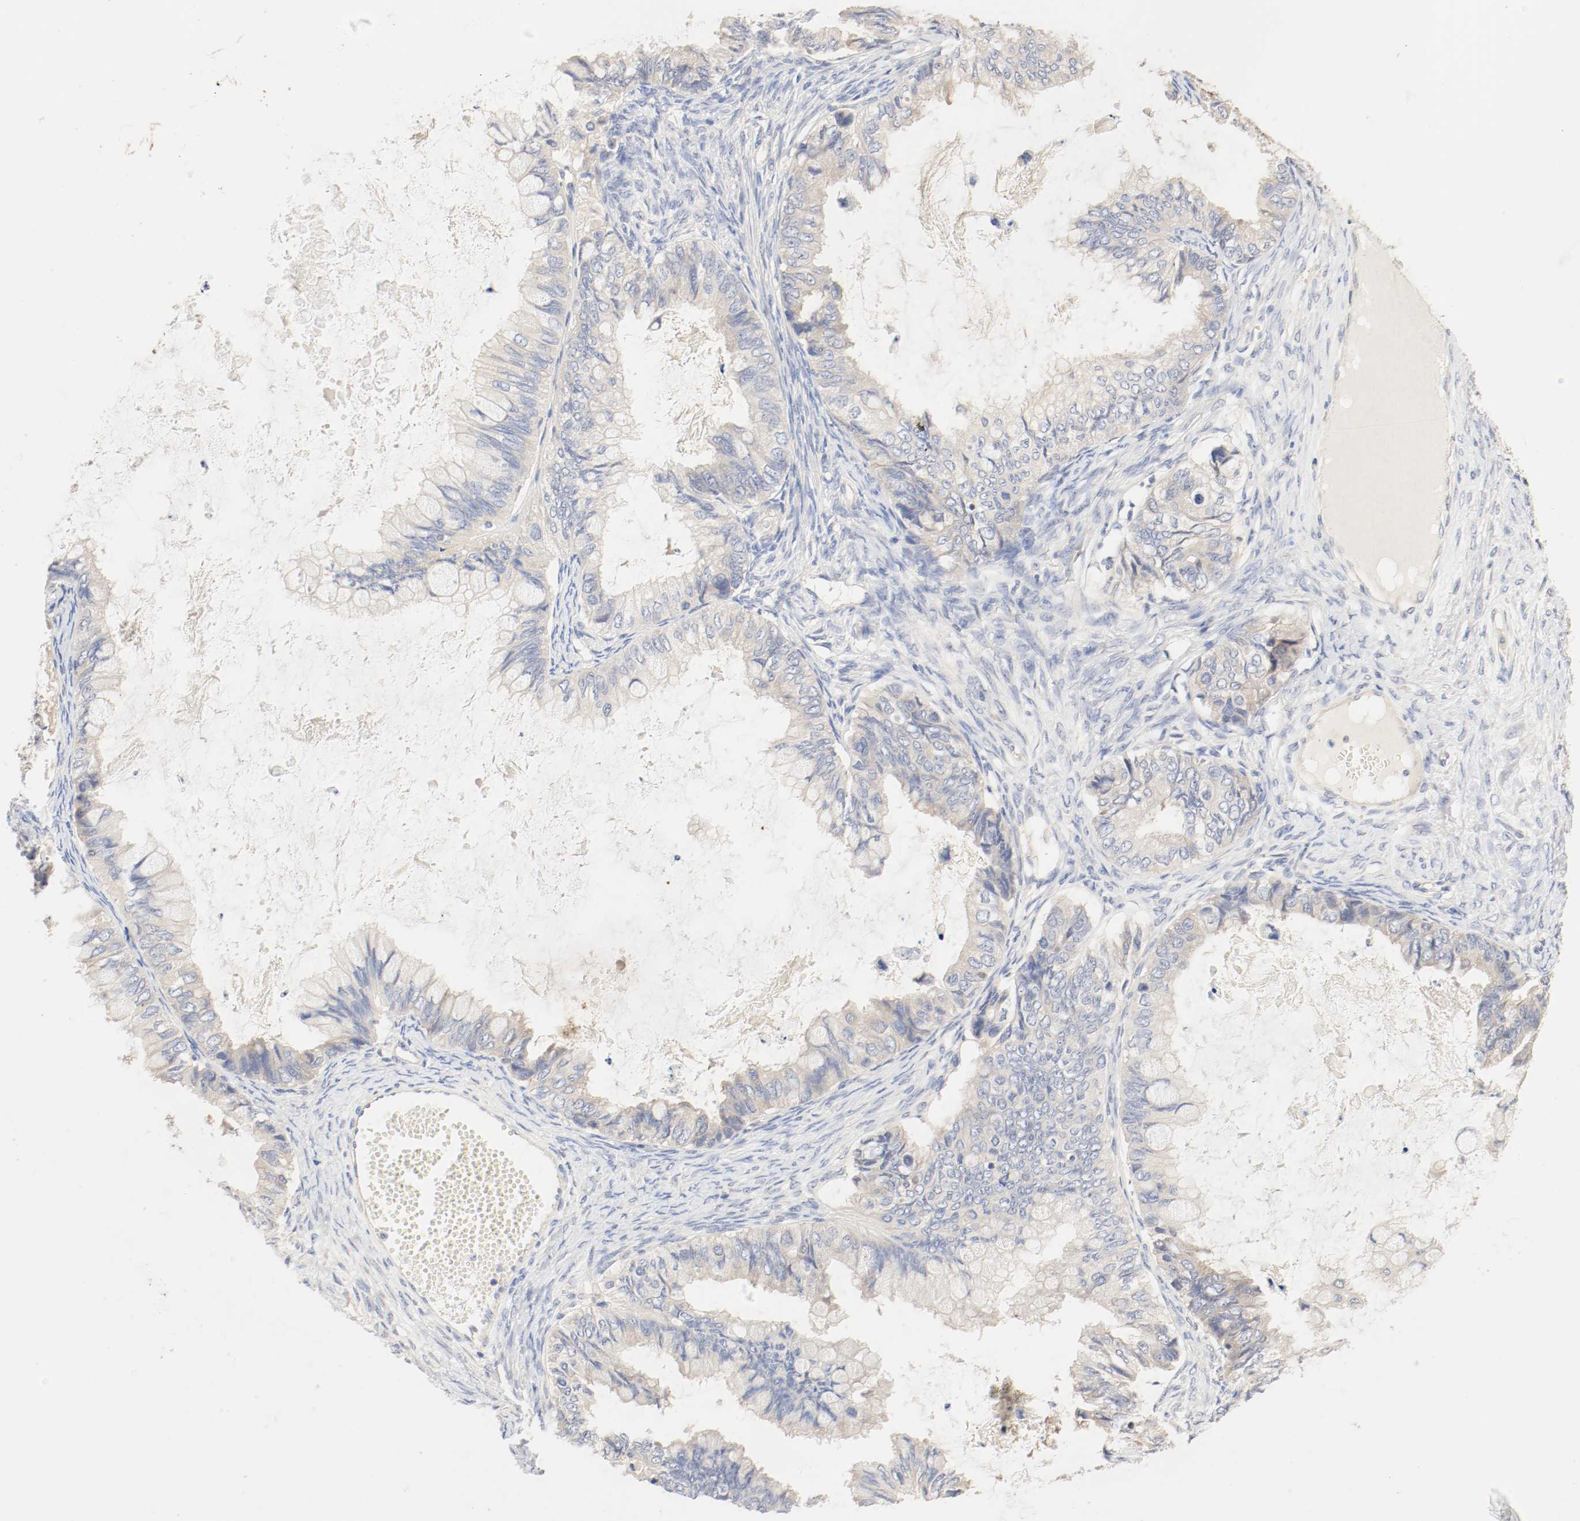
{"staining": {"intensity": "weak", "quantity": ">75%", "location": "cytoplasmic/membranous"}, "tissue": "ovarian cancer", "cell_type": "Tumor cells", "image_type": "cancer", "snomed": [{"axis": "morphology", "description": "Cystadenocarcinoma, mucinous, NOS"}, {"axis": "topography", "description": "Ovary"}], "caption": "Ovarian cancer (mucinous cystadenocarcinoma) was stained to show a protein in brown. There is low levels of weak cytoplasmic/membranous expression in about >75% of tumor cells.", "gene": "GIT1", "patient": {"sex": "female", "age": 80}}